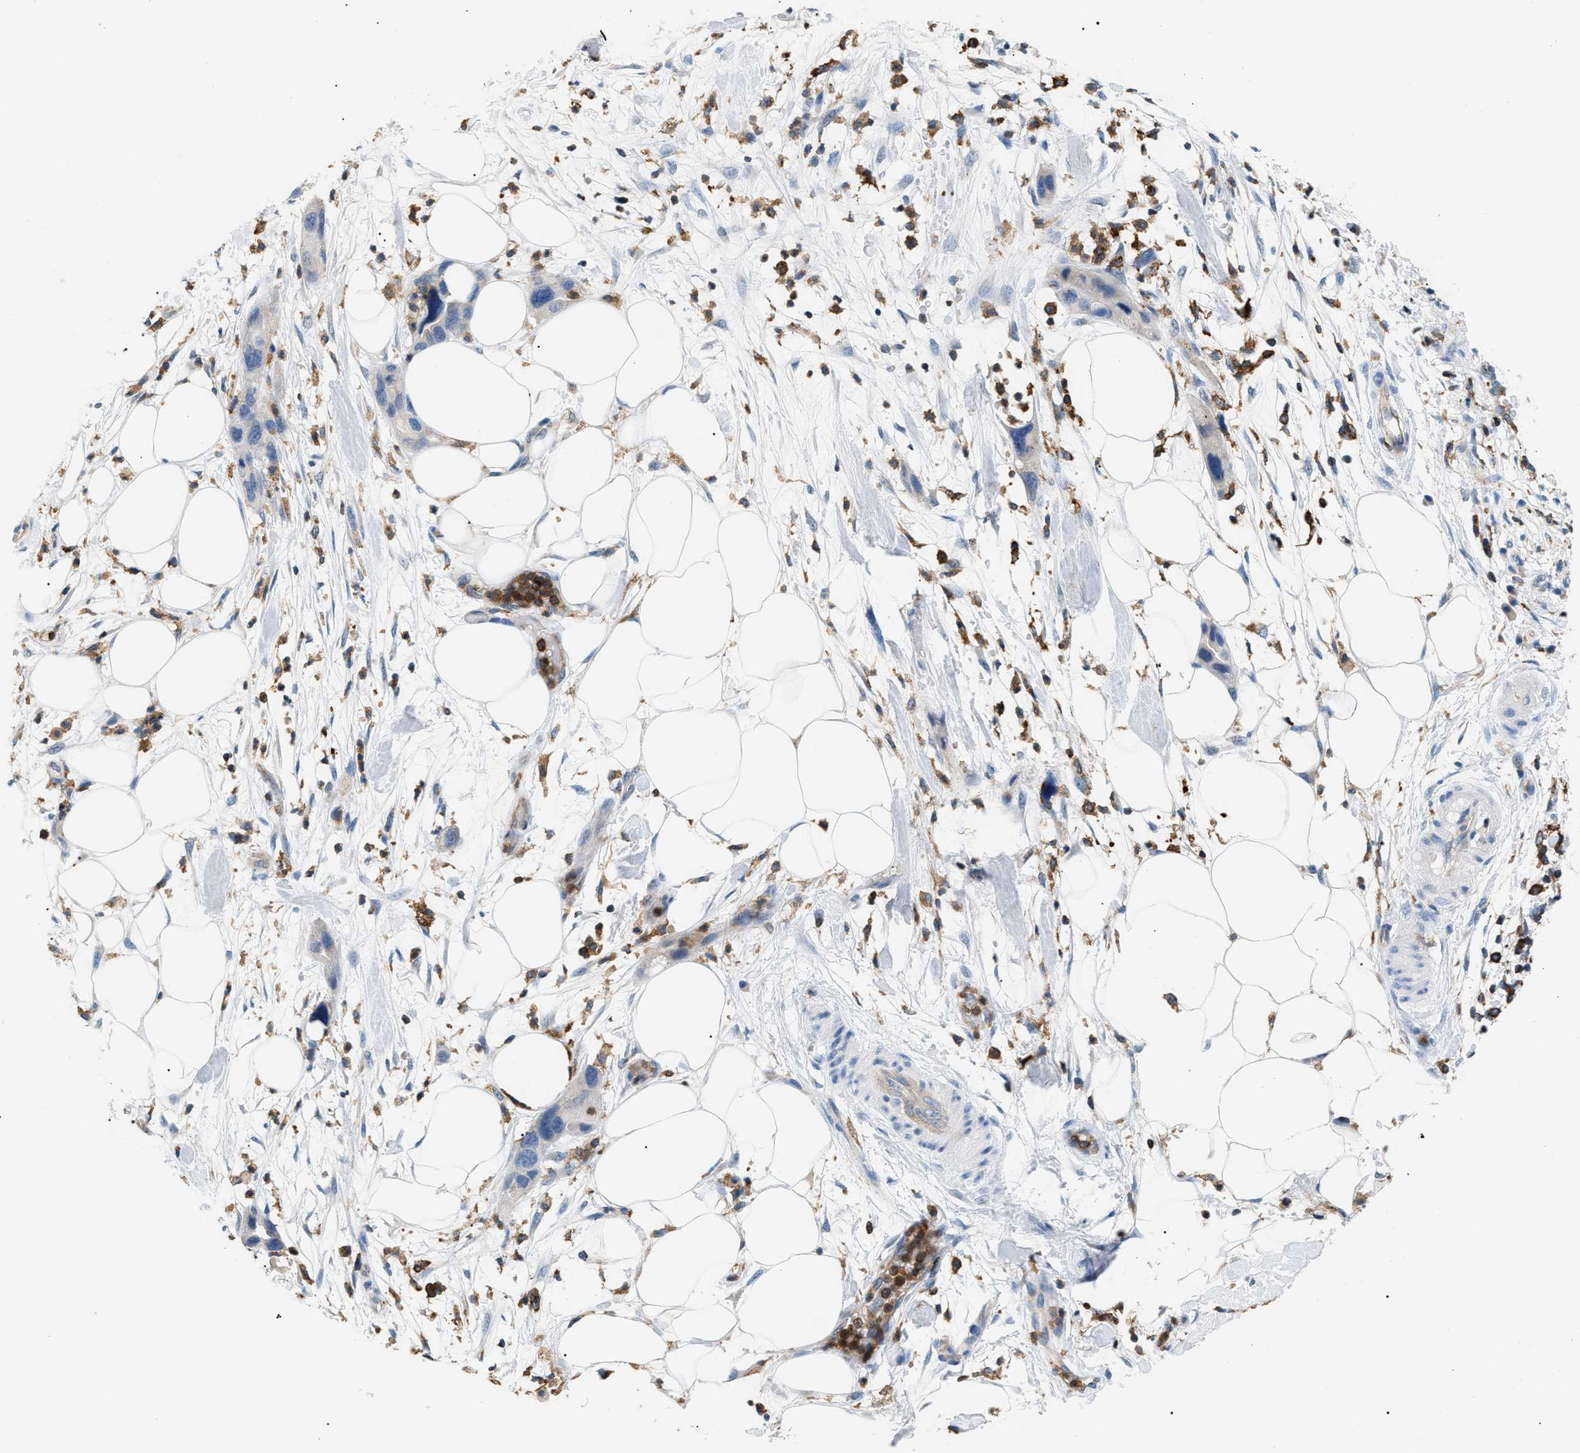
{"staining": {"intensity": "negative", "quantity": "none", "location": "none"}, "tissue": "pancreatic cancer", "cell_type": "Tumor cells", "image_type": "cancer", "snomed": [{"axis": "morphology", "description": "Adenocarcinoma, NOS"}, {"axis": "topography", "description": "Pancreas"}], "caption": "Protein analysis of pancreatic cancer (adenocarcinoma) shows no significant positivity in tumor cells.", "gene": "INPP5D", "patient": {"sex": "female", "age": 71}}